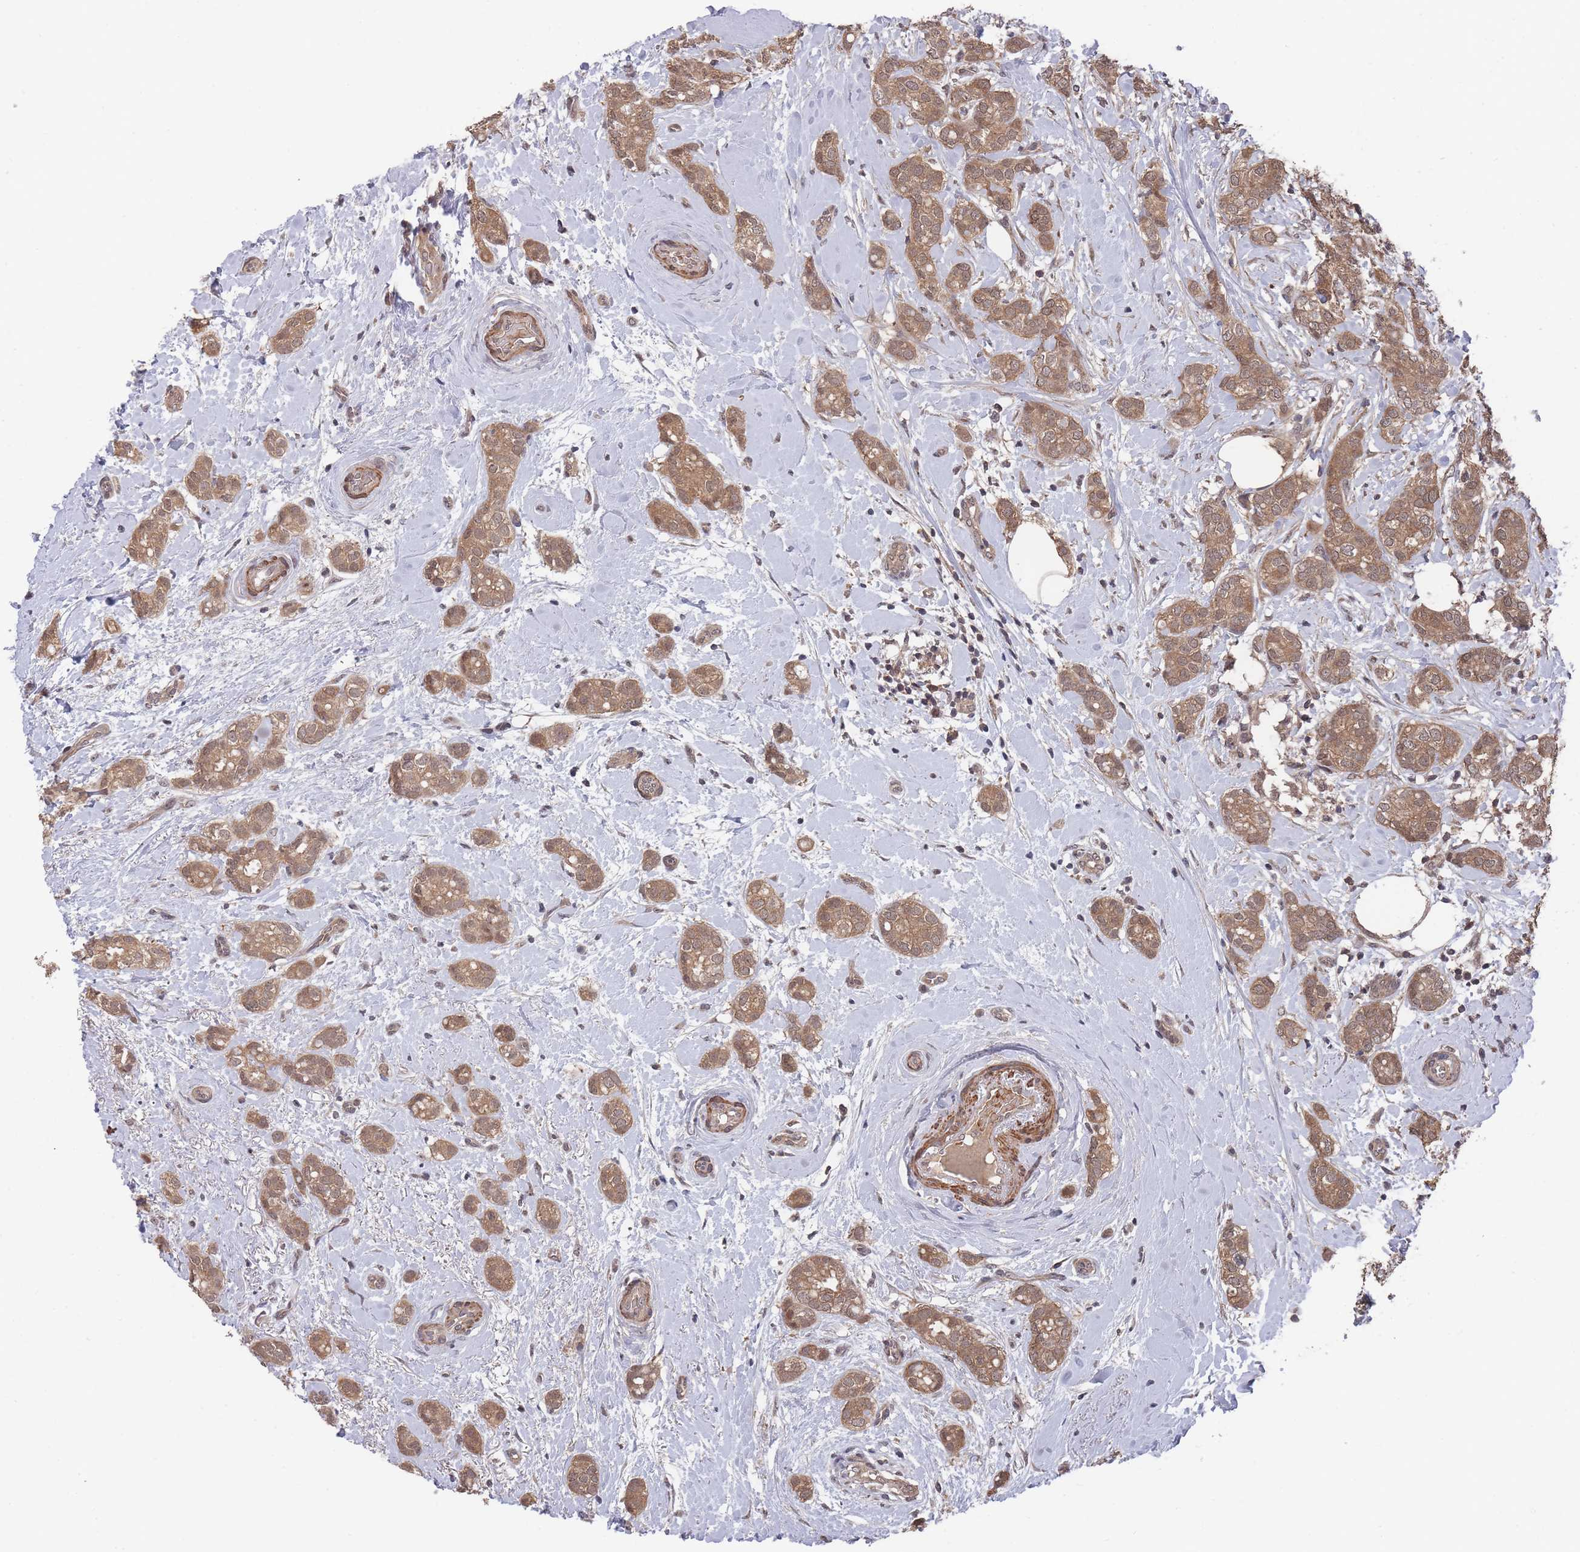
{"staining": {"intensity": "moderate", "quantity": ">75%", "location": "cytoplasmic/membranous"}, "tissue": "breast cancer", "cell_type": "Tumor cells", "image_type": "cancer", "snomed": [{"axis": "morphology", "description": "Duct carcinoma"}, {"axis": "topography", "description": "Breast"}], "caption": "DAB (3,3'-diaminobenzidine) immunohistochemical staining of invasive ductal carcinoma (breast) demonstrates moderate cytoplasmic/membranous protein positivity in about >75% of tumor cells. The staining was performed using DAB (3,3'-diaminobenzidine), with brown indicating positive protein expression. Nuclei are stained blue with hematoxylin.", "gene": "SF3B1", "patient": {"sex": "female", "age": 73}}